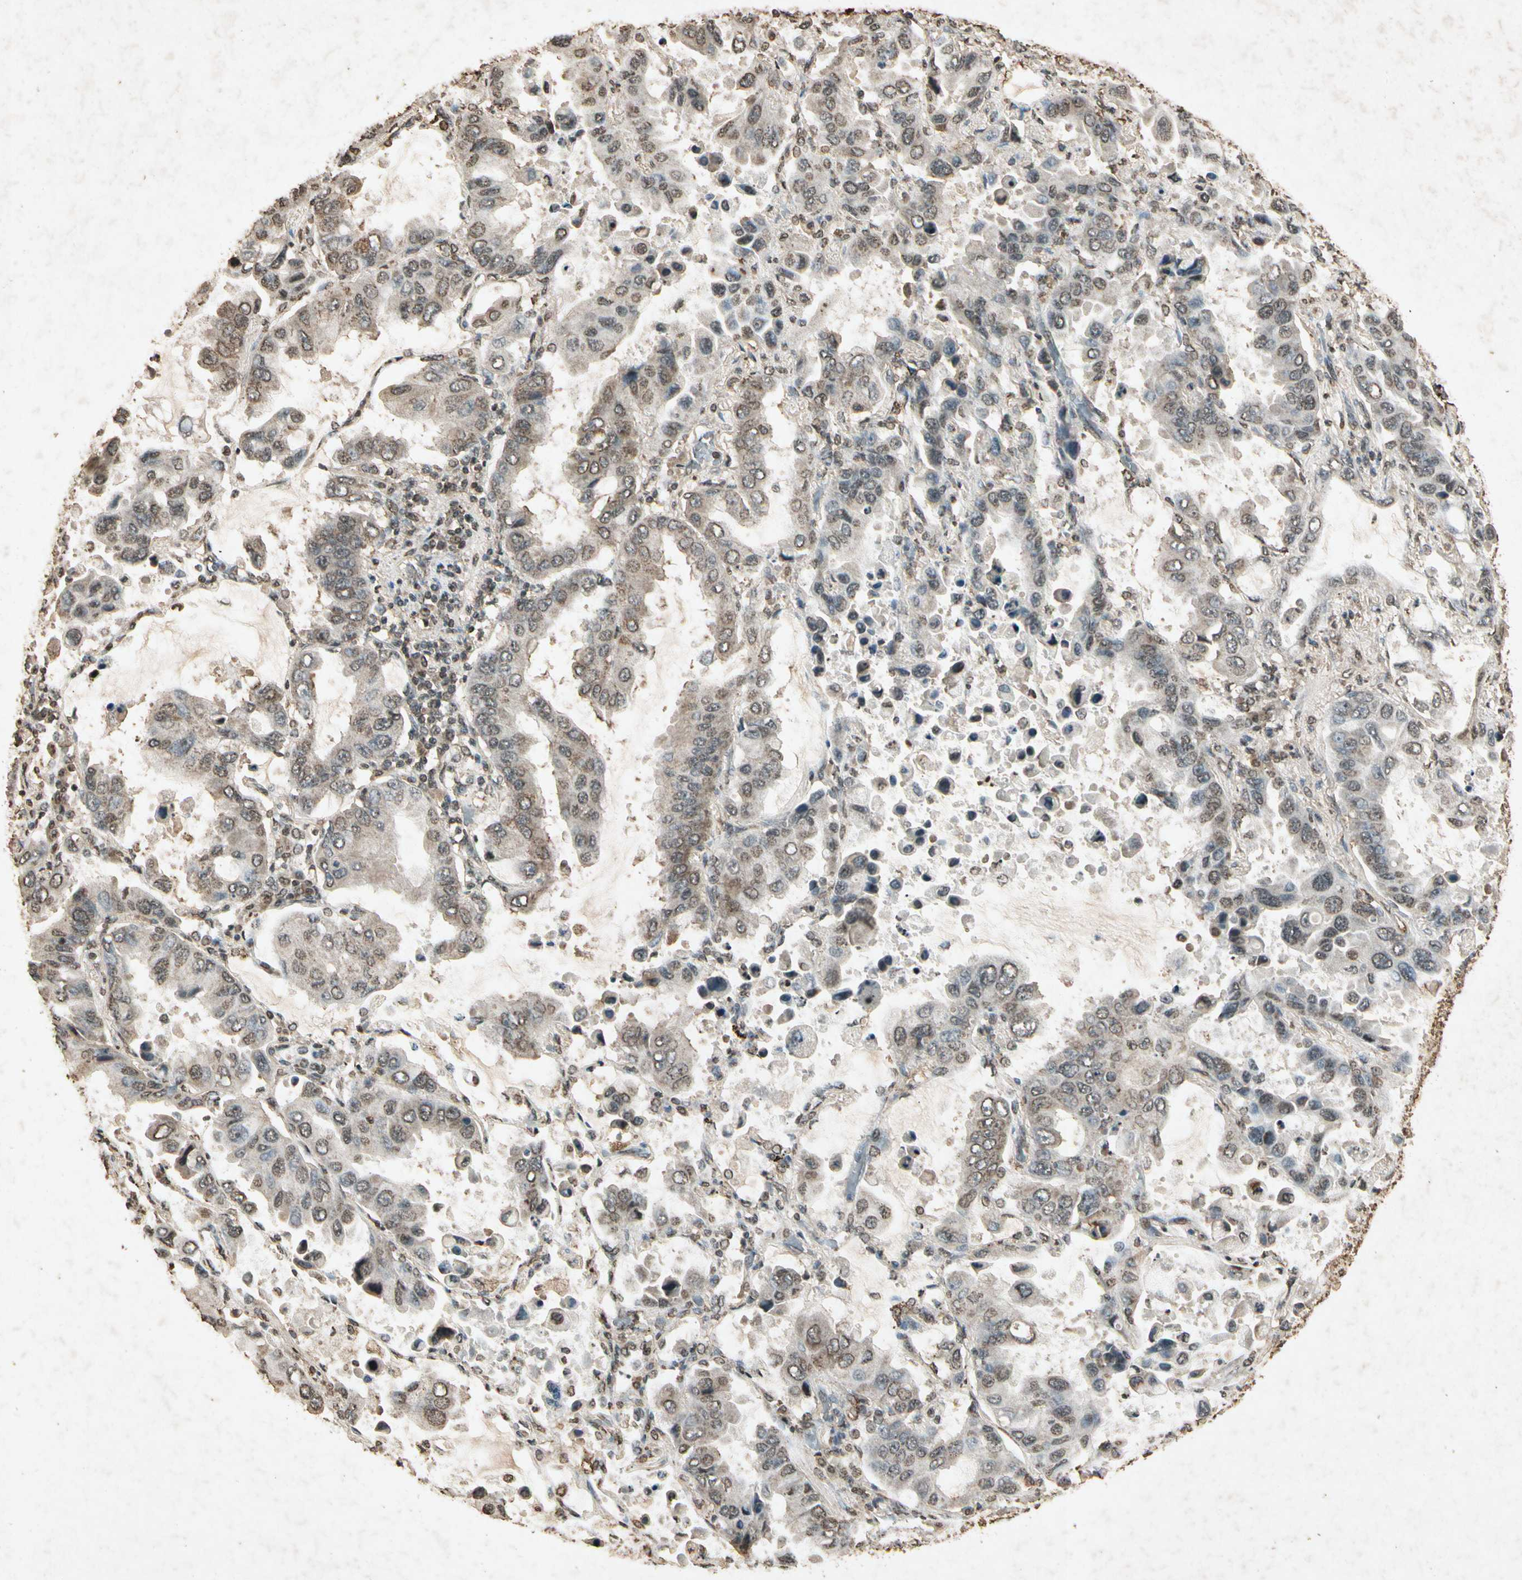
{"staining": {"intensity": "weak", "quantity": "25%-75%", "location": "cytoplasmic/membranous,nuclear"}, "tissue": "lung cancer", "cell_type": "Tumor cells", "image_type": "cancer", "snomed": [{"axis": "morphology", "description": "Adenocarcinoma, NOS"}, {"axis": "topography", "description": "Lung"}], "caption": "Lung cancer stained with a brown dye shows weak cytoplasmic/membranous and nuclear positive positivity in about 25%-75% of tumor cells.", "gene": "GC", "patient": {"sex": "male", "age": 64}}